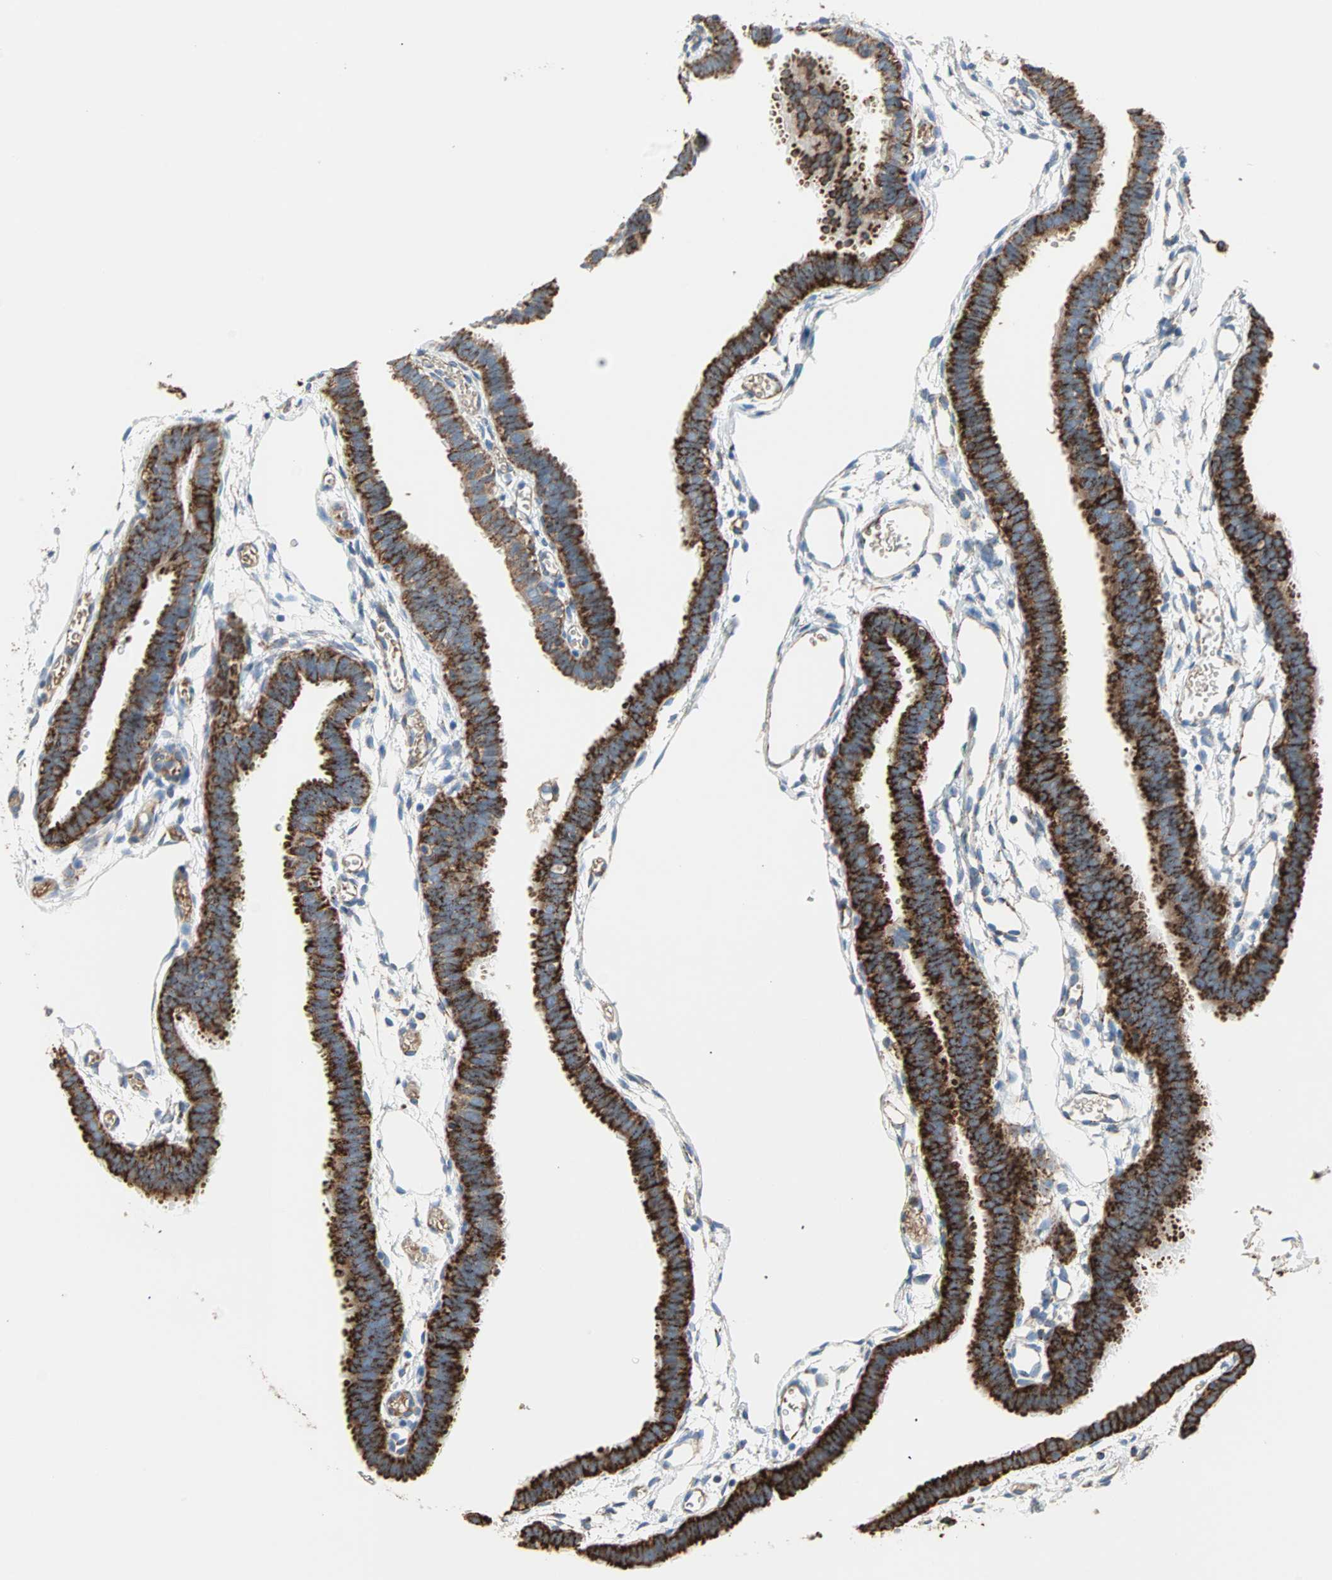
{"staining": {"intensity": "strong", "quantity": ">75%", "location": "cytoplasmic/membranous"}, "tissue": "fallopian tube", "cell_type": "Glandular cells", "image_type": "normal", "snomed": [{"axis": "morphology", "description": "Normal tissue, NOS"}, {"axis": "topography", "description": "Fallopian tube"}], "caption": "Protein staining of normal fallopian tube exhibits strong cytoplasmic/membranous positivity in approximately >75% of glandular cells.", "gene": "TST", "patient": {"sex": "female", "age": 29}}